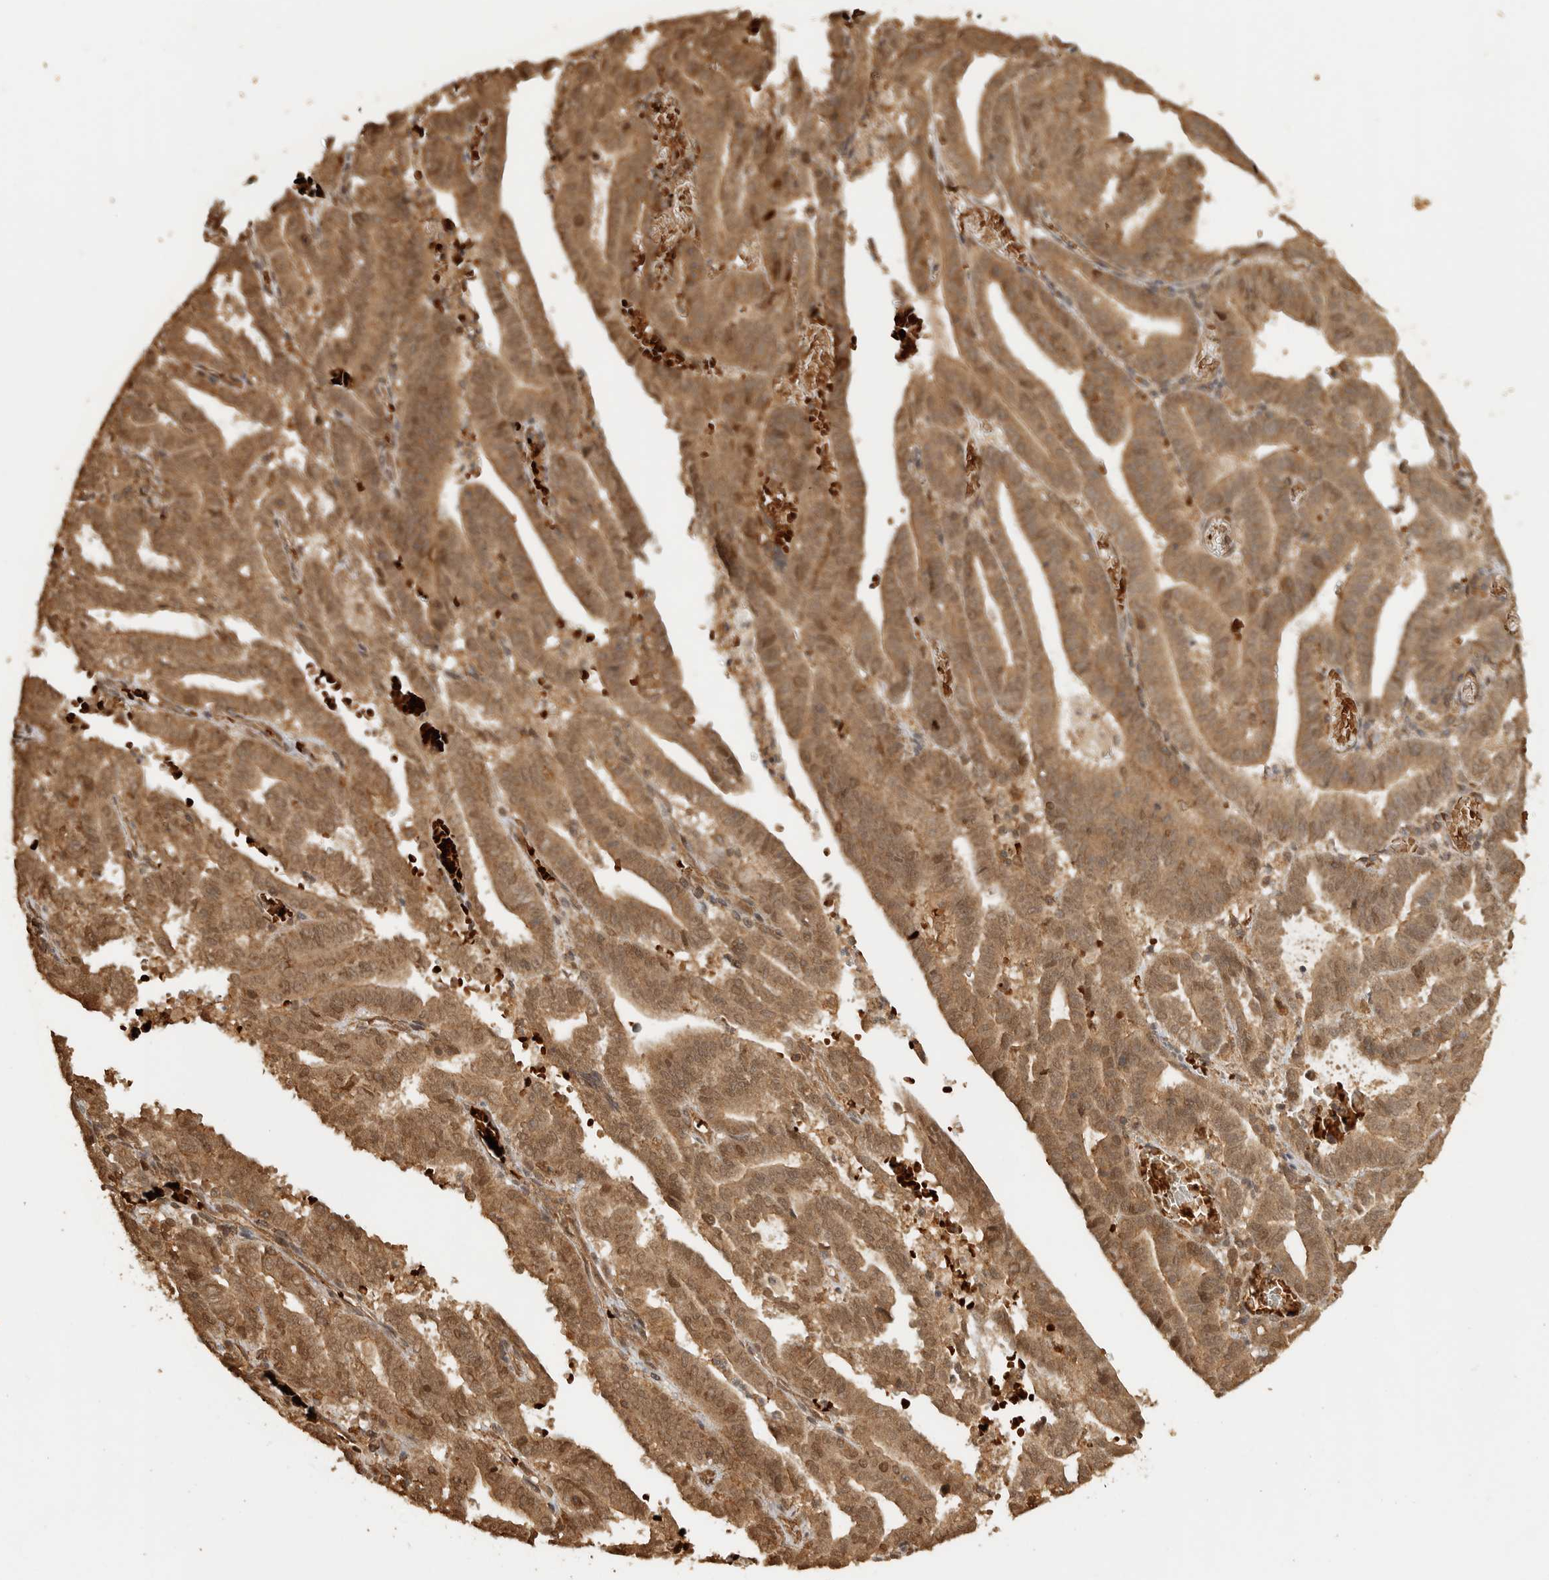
{"staining": {"intensity": "moderate", "quantity": ">75%", "location": "cytoplasmic/membranous,nuclear"}, "tissue": "endometrial cancer", "cell_type": "Tumor cells", "image_type": "cancer", "snomed": [{"axis": "morphology", "description": "Adenocarcinoma, NOS"}, {"axis": "topography", "description": "Uterus"}], "caption": "Immunohistochemistry (IHC) photomicrograph of neoplastic tissue: human adenocarcinoma (endometrial) stained using IHC exhibits medium levels of moderate protein expression localized specifically in the cytoplasmic/membranous and nuclear of tumor cells, appearing as a cytoplasmic/membranous and nuclear brown color.", "gene": "OTUD6B", "patient": {"sex": "female", "age": 83}}